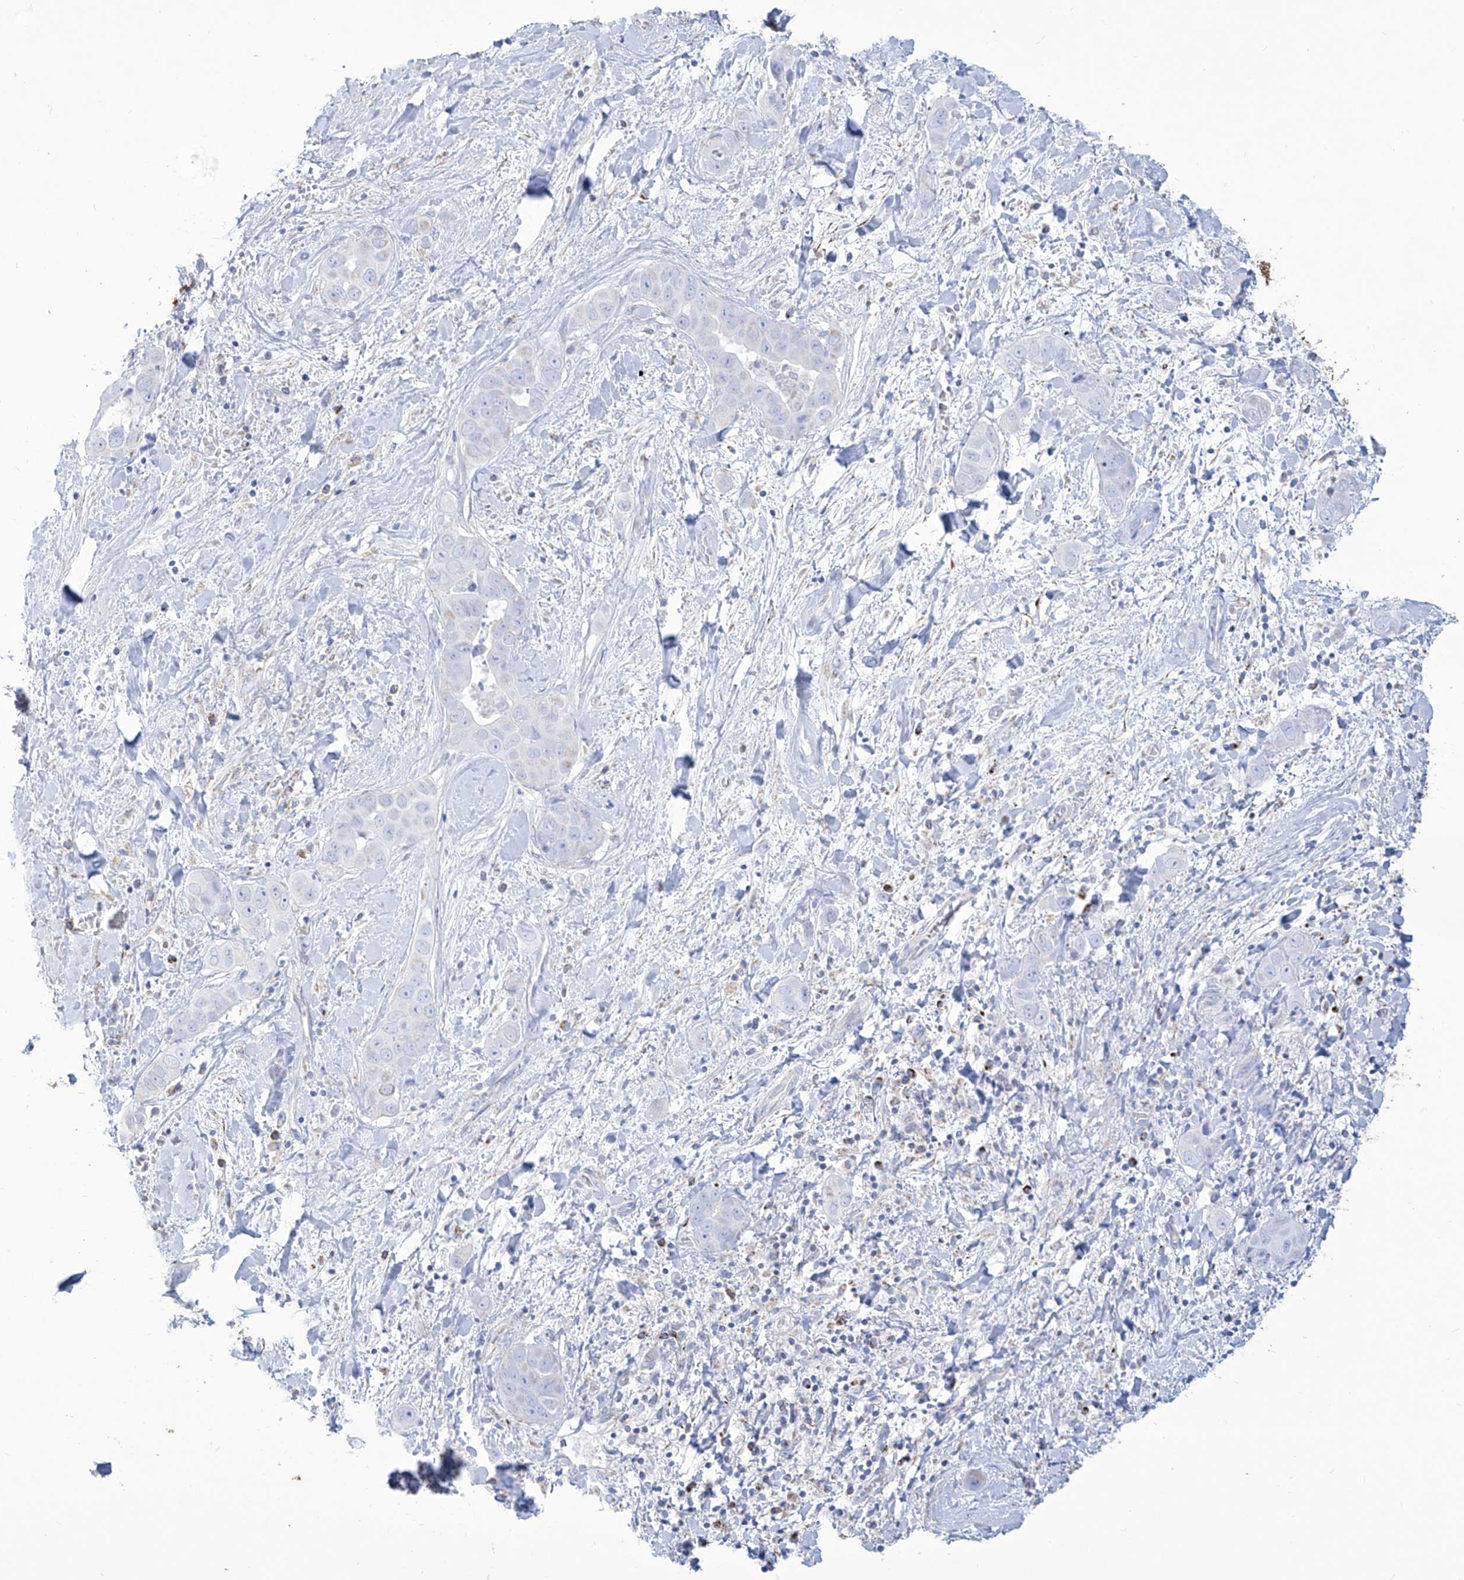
{"staining": {"intensity": "negative", "quantity": "none", "location": "none"}, "tissue": "liver cancer", "cell_type": "Tumor cells", "image_type": "cancer", "snomed": [{"axis": "morphology", "description": "Cholangiocarcinoma"}, {"axis": "topography", "description": "Liver"}], "caption": "This is an immunohistochemistry image of liver cancer. There is no expression in tumor cells.", "gene": "ALDH6A1", "patient": {"sex": "female", "age": 52}}